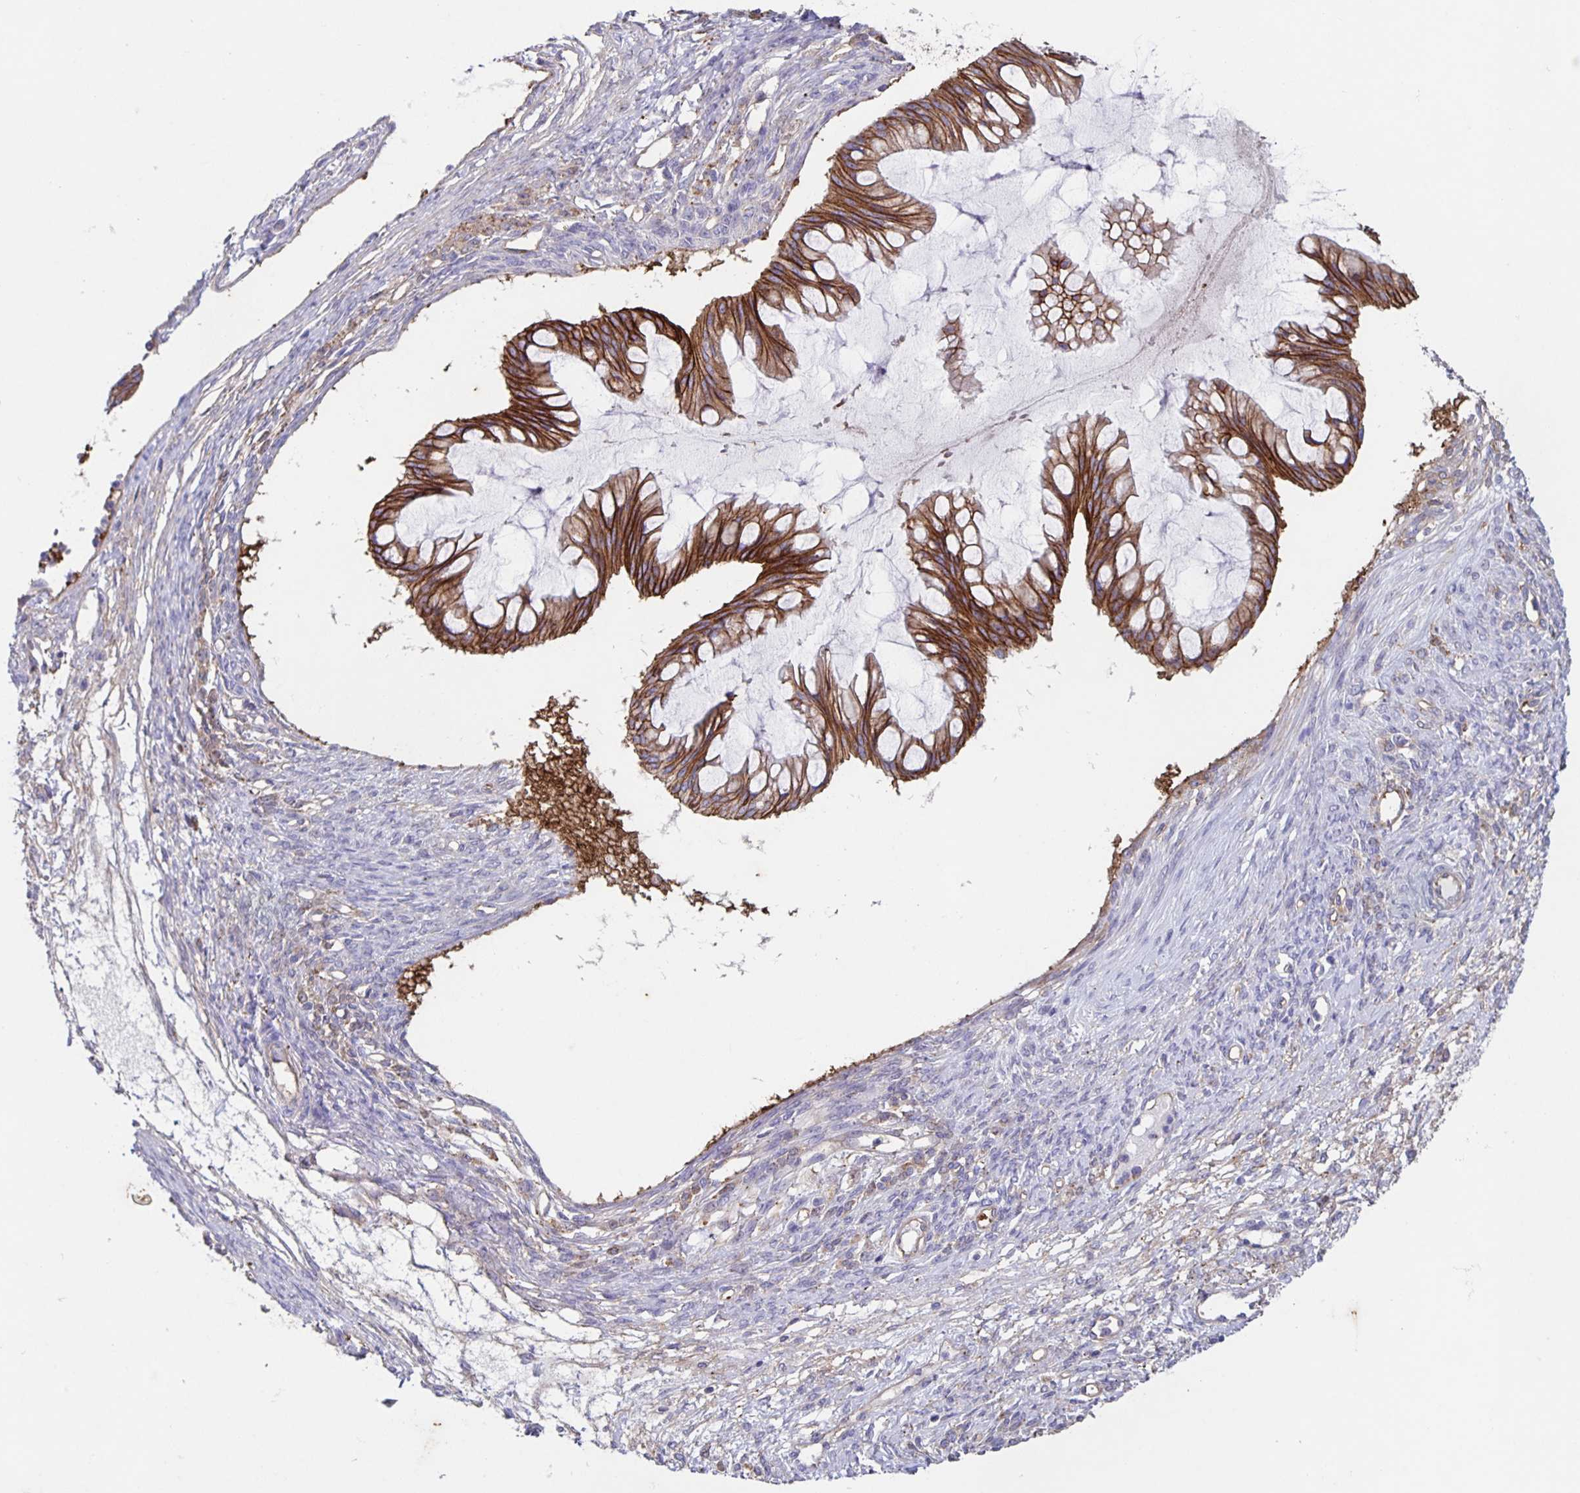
{"staining": {"intensity": "moderate", "quantity": ">75%", "location": "cytoplasmic/membranous"}, "tissue": "ovarian cancer", "cell_type": "Tumor cells", "image_type": "cancer", "snomed": [{"axis": "morphology", "description": "Cystadenocarcinoma, mucinous, NOS"}, {"axis": "topography", "description": "Ovary"}], "caption": "Immunohistochemical staining of human mucinous cystadenocarcinoma (ovarian) shows moderate cytoplasmic/membranous protein expression in approximately >75% of tumor cells. (DAB = brown stain, brightfield microscopy at high magnification).", "gene": "ITGA2", "patient": {"sex": "female", "age": 73}}